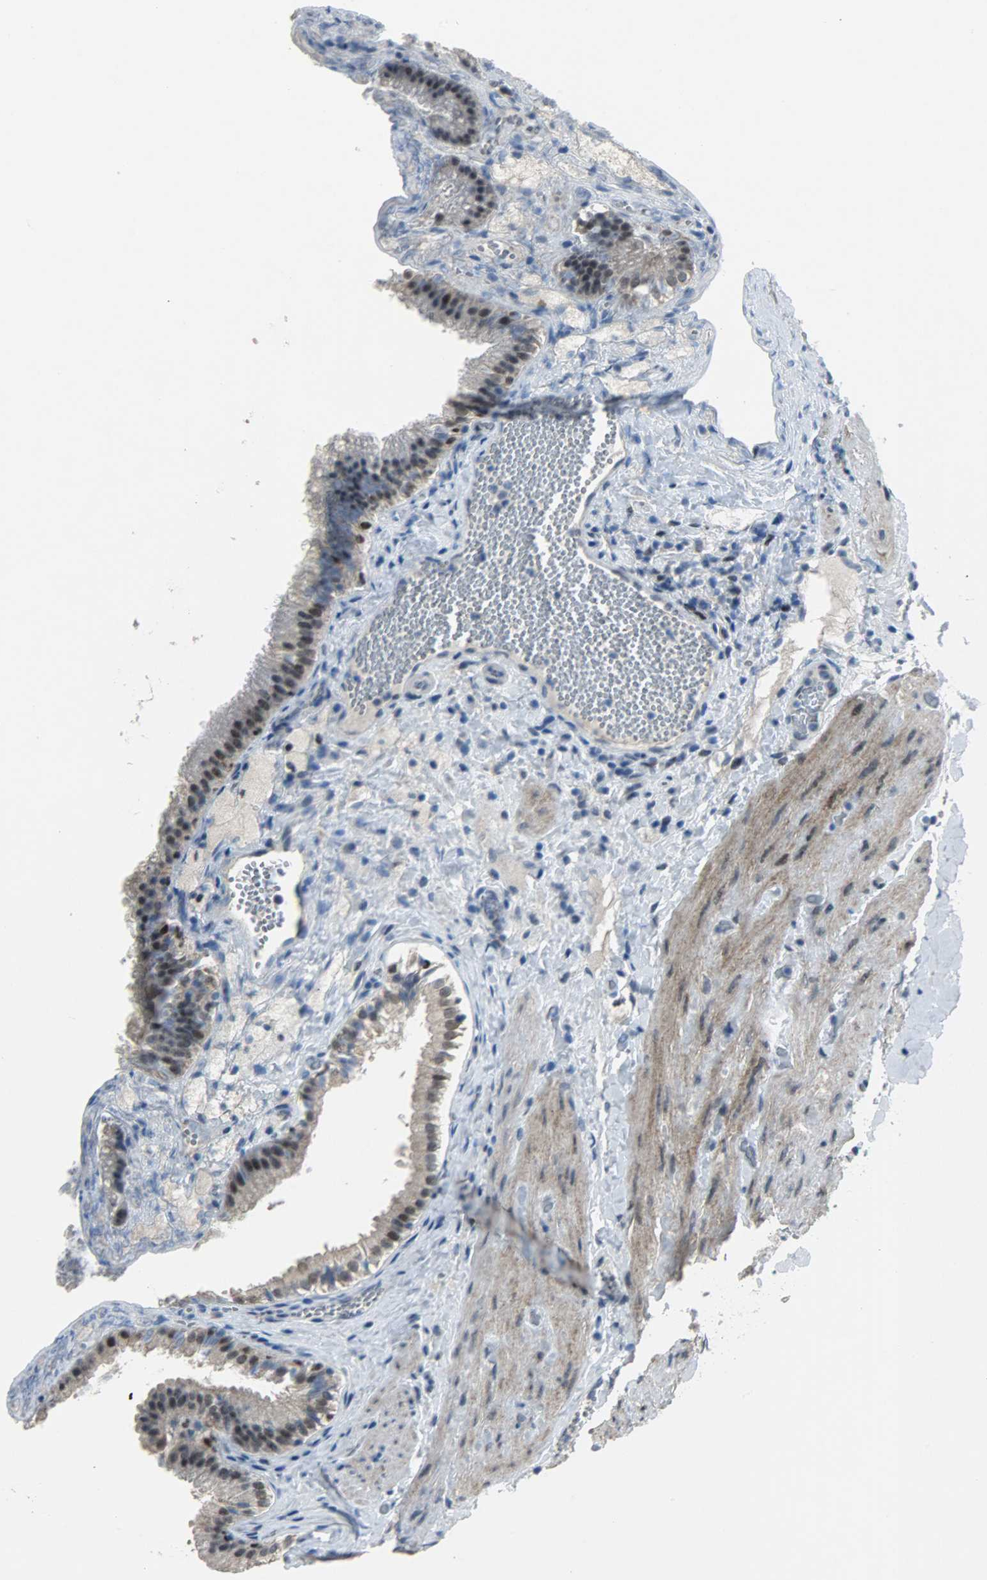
{"staining": {"intensity": "moderate", "quantity": ">75%", "location": "nuclear"}, "tissue": "gallbladder", "cell_type": "Glandular cells", "image_type": "normal", "snomed": [{"axis": "morphology", "description": "Normal tissue, NOS"}, {"axis": "topography", "description": "Gallbladder"}], "caption": "Immunohistochemistry of benign human gallbladder displays medium levels of moderate nuclear expression in about >75% of glandular cells.", "gene": "PPARG", "patient": {"sex": "female", "age": 24}}